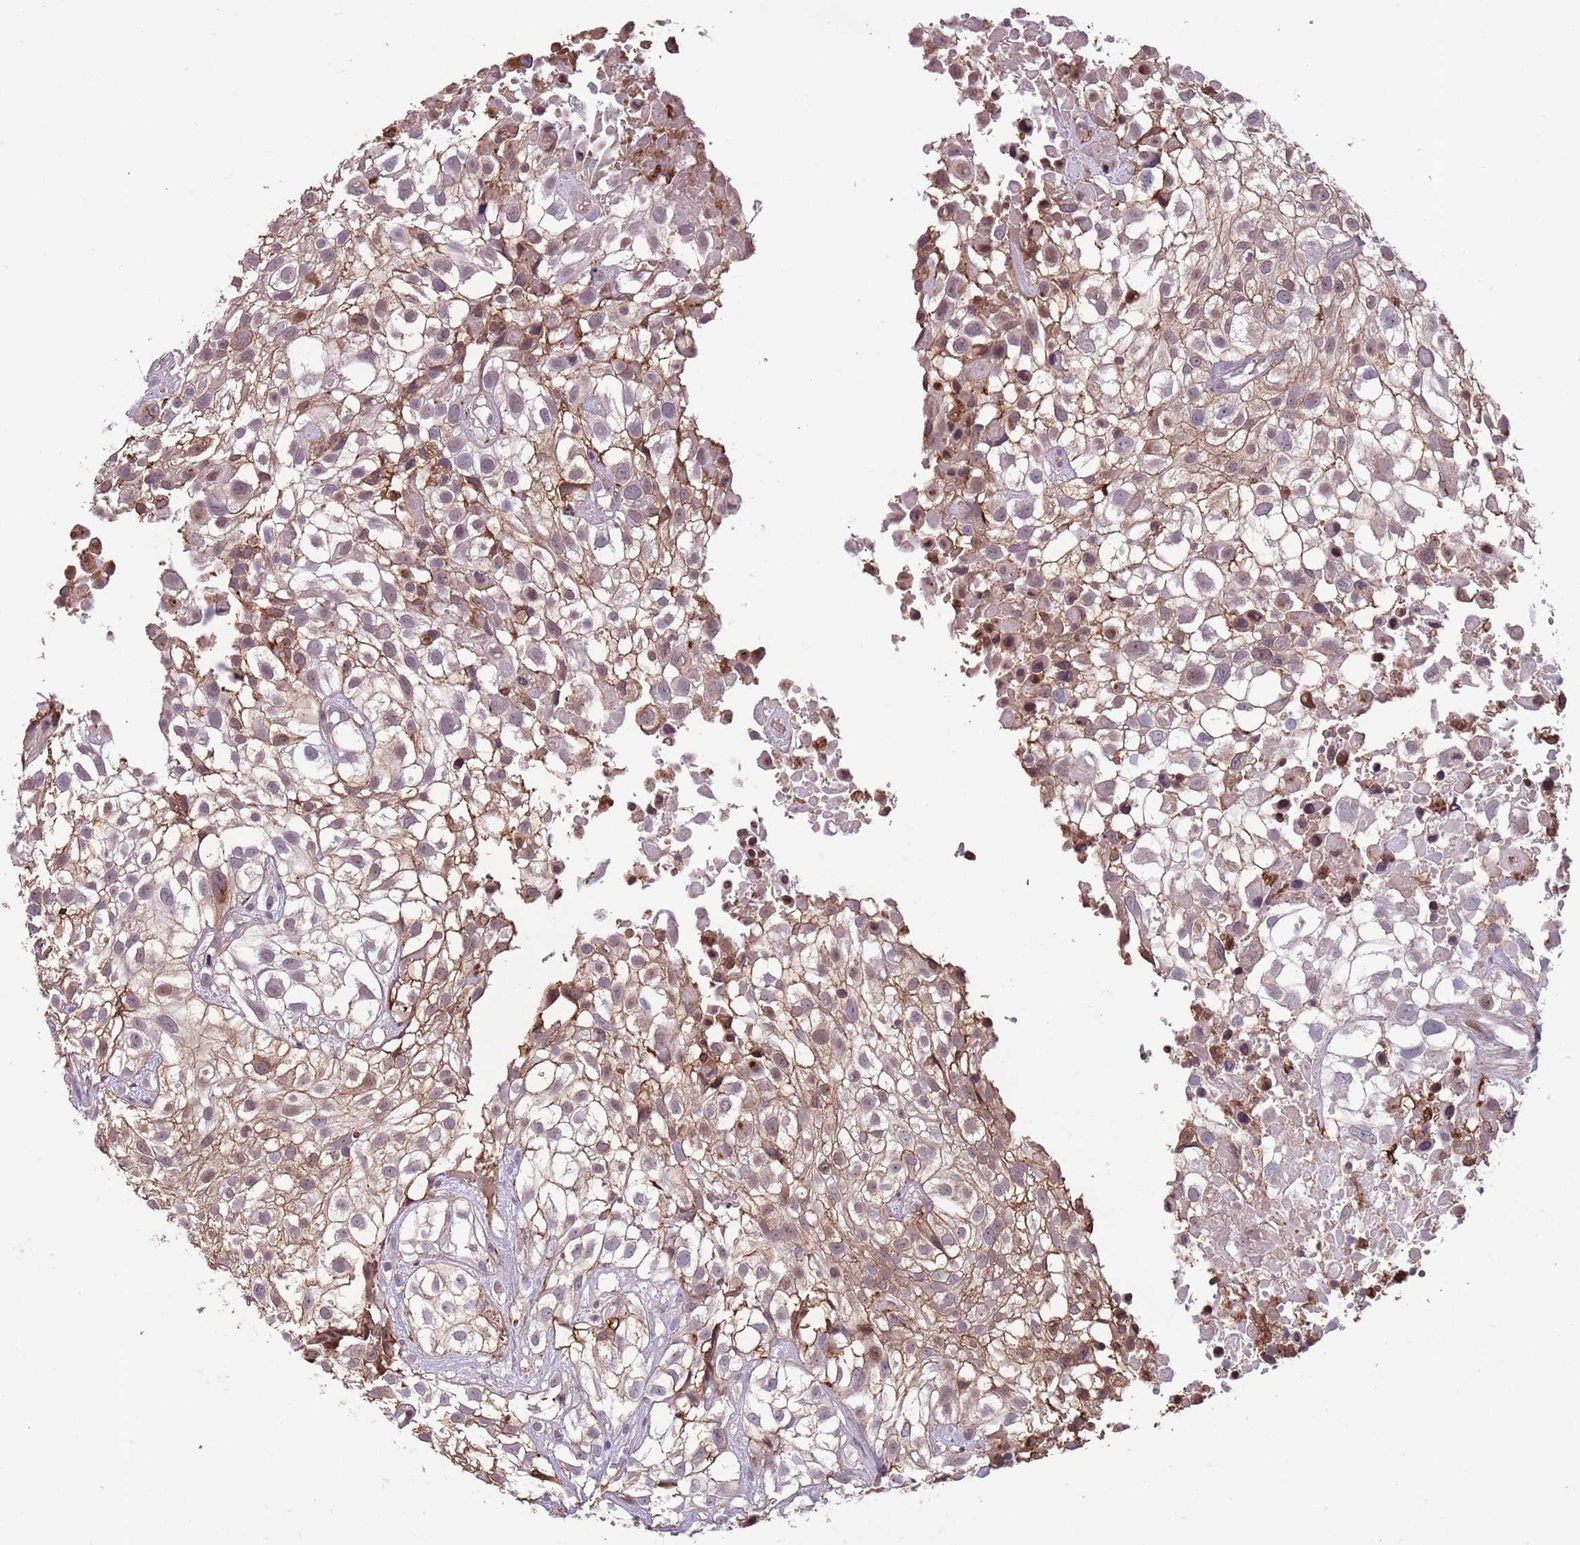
{"staining": {"intensity": "moderate", "quantity": "<25%", "location": "cytoplasmic/membranous,nuclear"}, "tissue": "urothelial cancer", "cell_type": "Tumor cells", "image_type": "cancer", "snomed": [{"axis": "morphology", "description": "Urothelial carcinoma, High grade"}, {"axis": "topography", "description": "Urinary bladder"}], "caption": "Human urothelial cancer stained with a protein marker displays moderate staining in tumor cells.", "gene": "JAML", "patient": {"sex": "male", "age": 56}}